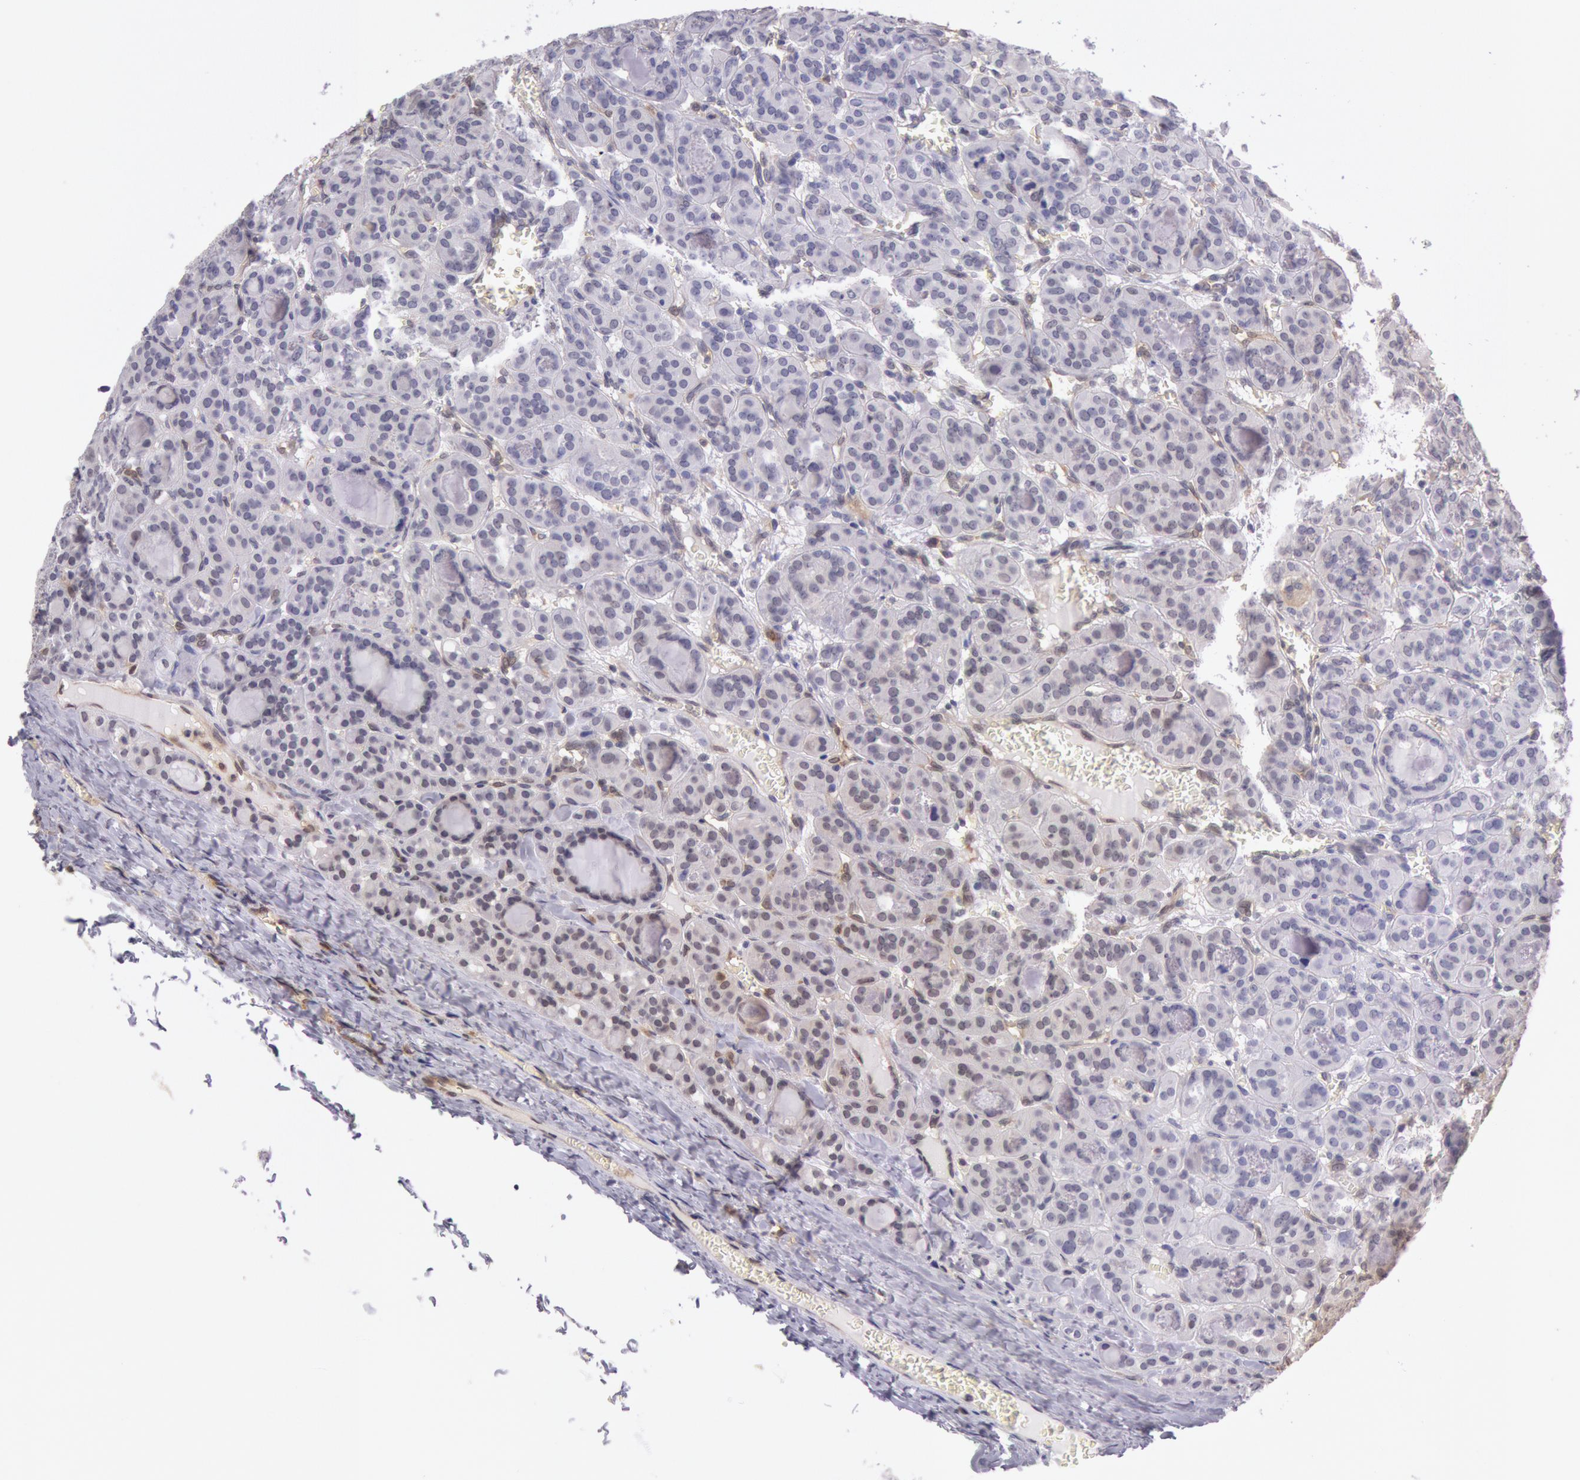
{"staining": {"intensity": "negative", "quantity": "none", "location": "none"}, "tissue": "thyroid cancer", "cell_type": "Tumor cells", "image_type": "cancer", "snomed": [{"axis": "morphology", "description": "Follicular adenoma carcinoma, NOS"}, {"axis": "topography", "description": "Thyroid gland"}], "caption": "Protein analysis of follicular adenoma carcinoma (thyroid) reveals no significant positivity in tumor cells.", "gene": "HIF1A", "patient": {"sex": "female", "age": 71}}